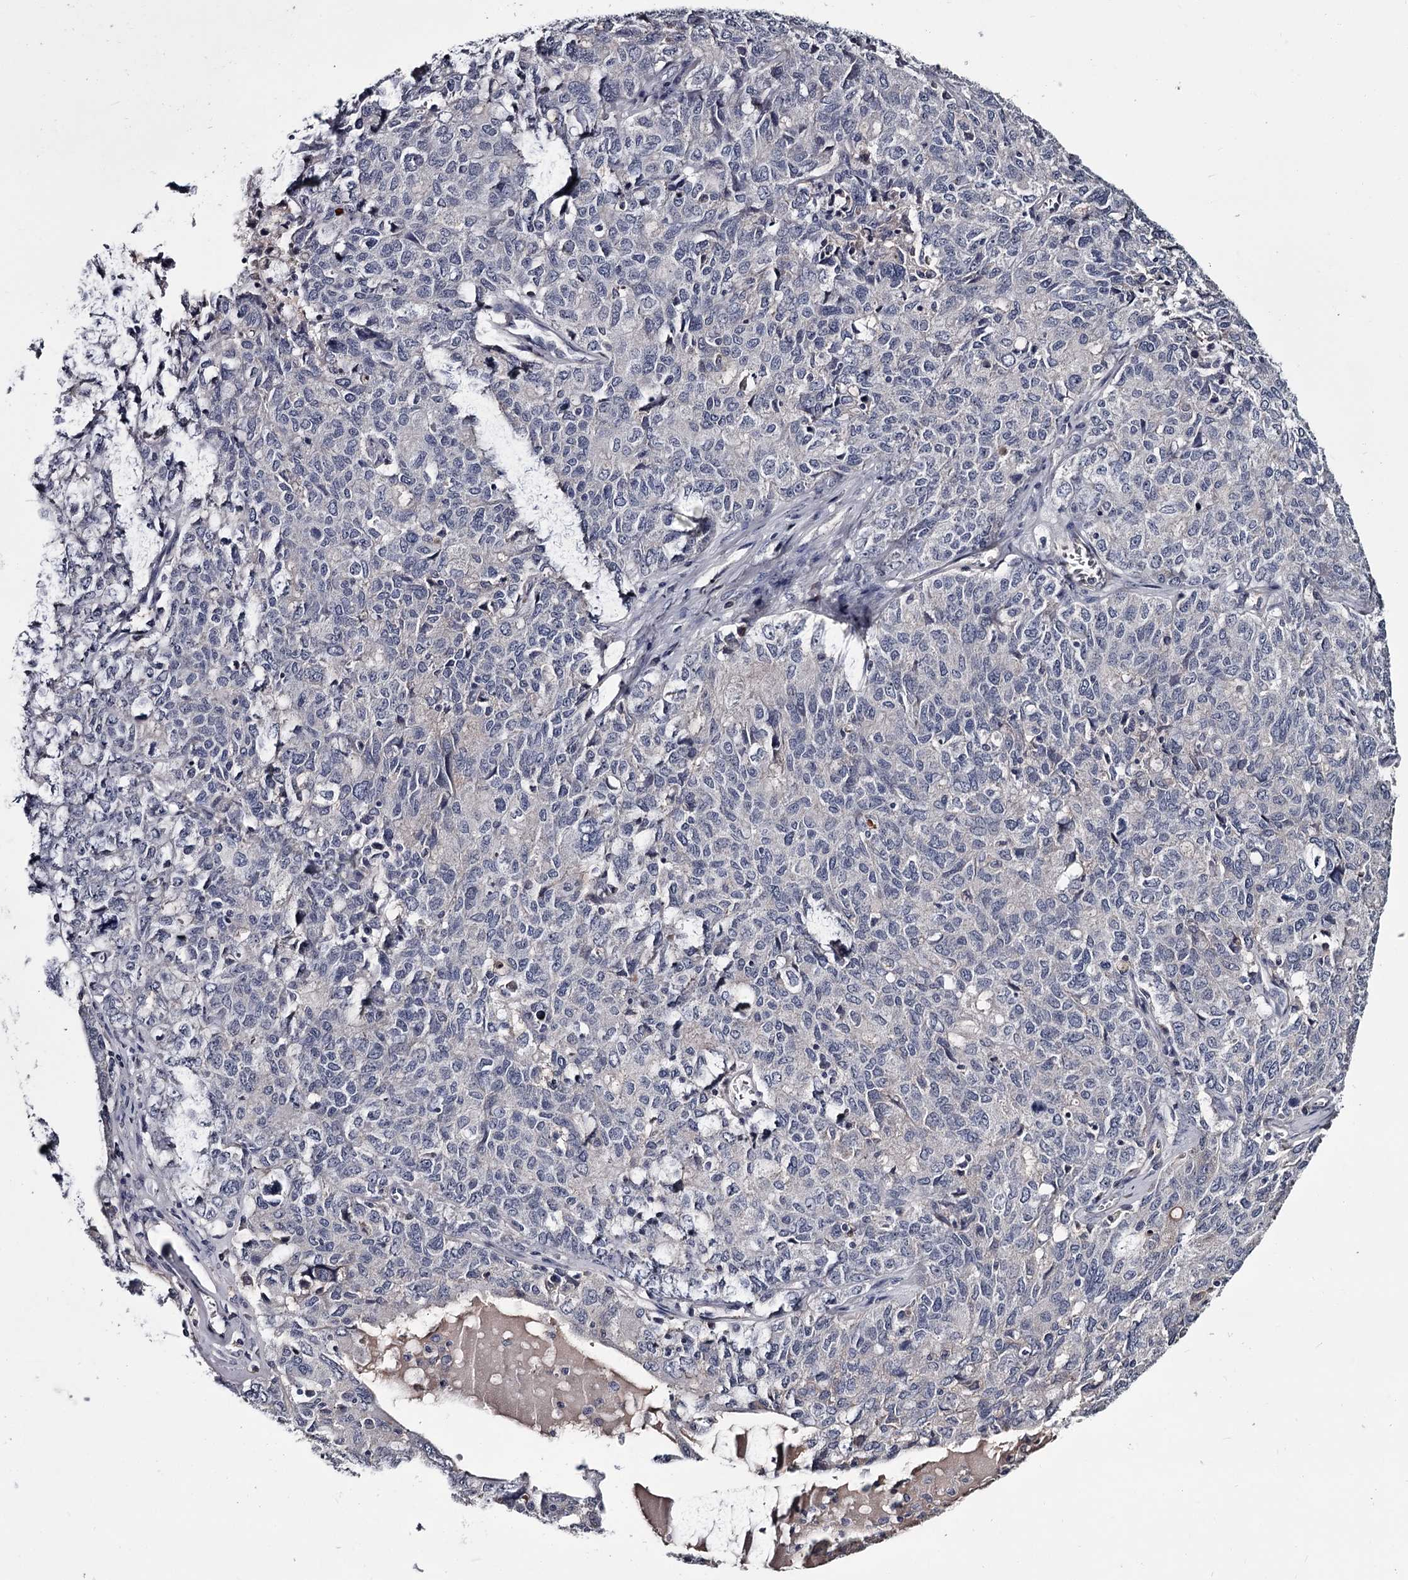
{"staining": {"intensity": "negative", "quantity": "none", "location": "none"}, "tissue": "ovarian cancer", "cell_type": "Tumor cells", "image_type": "cancer", "snomed": [{"axis": "morphology", "description": "Carcinoma, endometroid"}, {"axis": "topography", "description": "Ovary"}], "caption": "Protein analysis of endometroid carcinoma (ovarian) reveals no significant staining in tumor cells.", "gene": "DAO", "patient": {"sex": "female", "age": 62}}